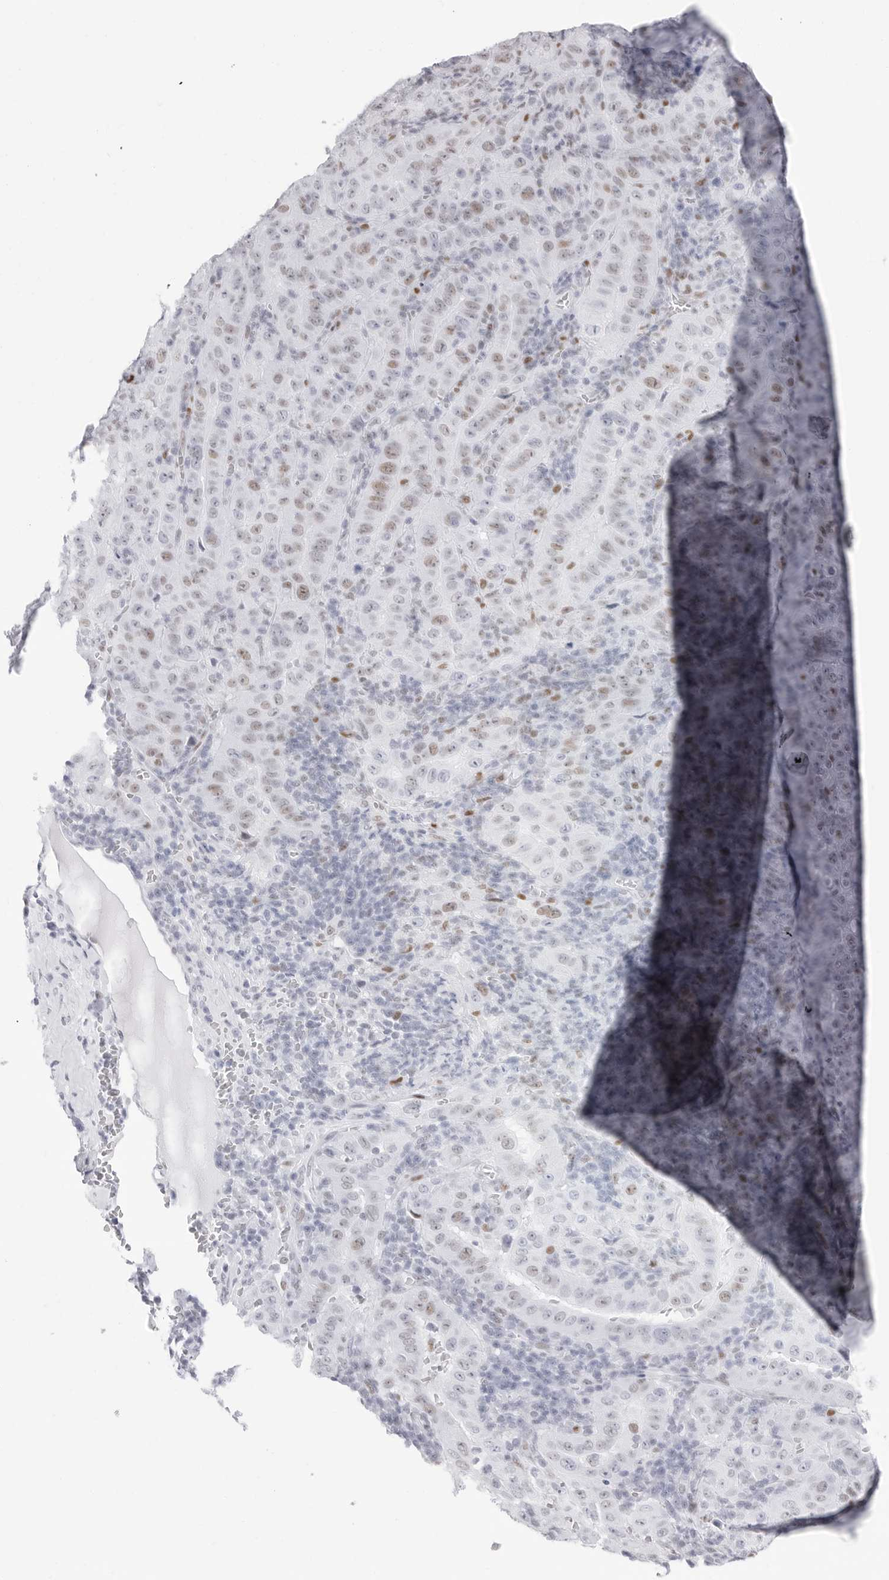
{"staining": {"intensity": "weak", "quantity": "25%-75%", "location": "nuclear"}, "tissue": "pancreatic cancer", "cell_type": "Tumor cells", "image_type": "cancer", "snomed": [{"axis": "morphology", "description": "Adenocarcinoma, NOS"}, {"axis": "topography", "description": "Pancreas"}], "caption": "DAB (3,3'-diaminobenzidine) immunohistochemical staining of human adenocarcinoma (pancreatic) demonstrates weak nuclear protein positivity in approximately 25%-75% of tumor cells.", "gene": "NASP", "patient": {"sex": "male", "age": 63}}